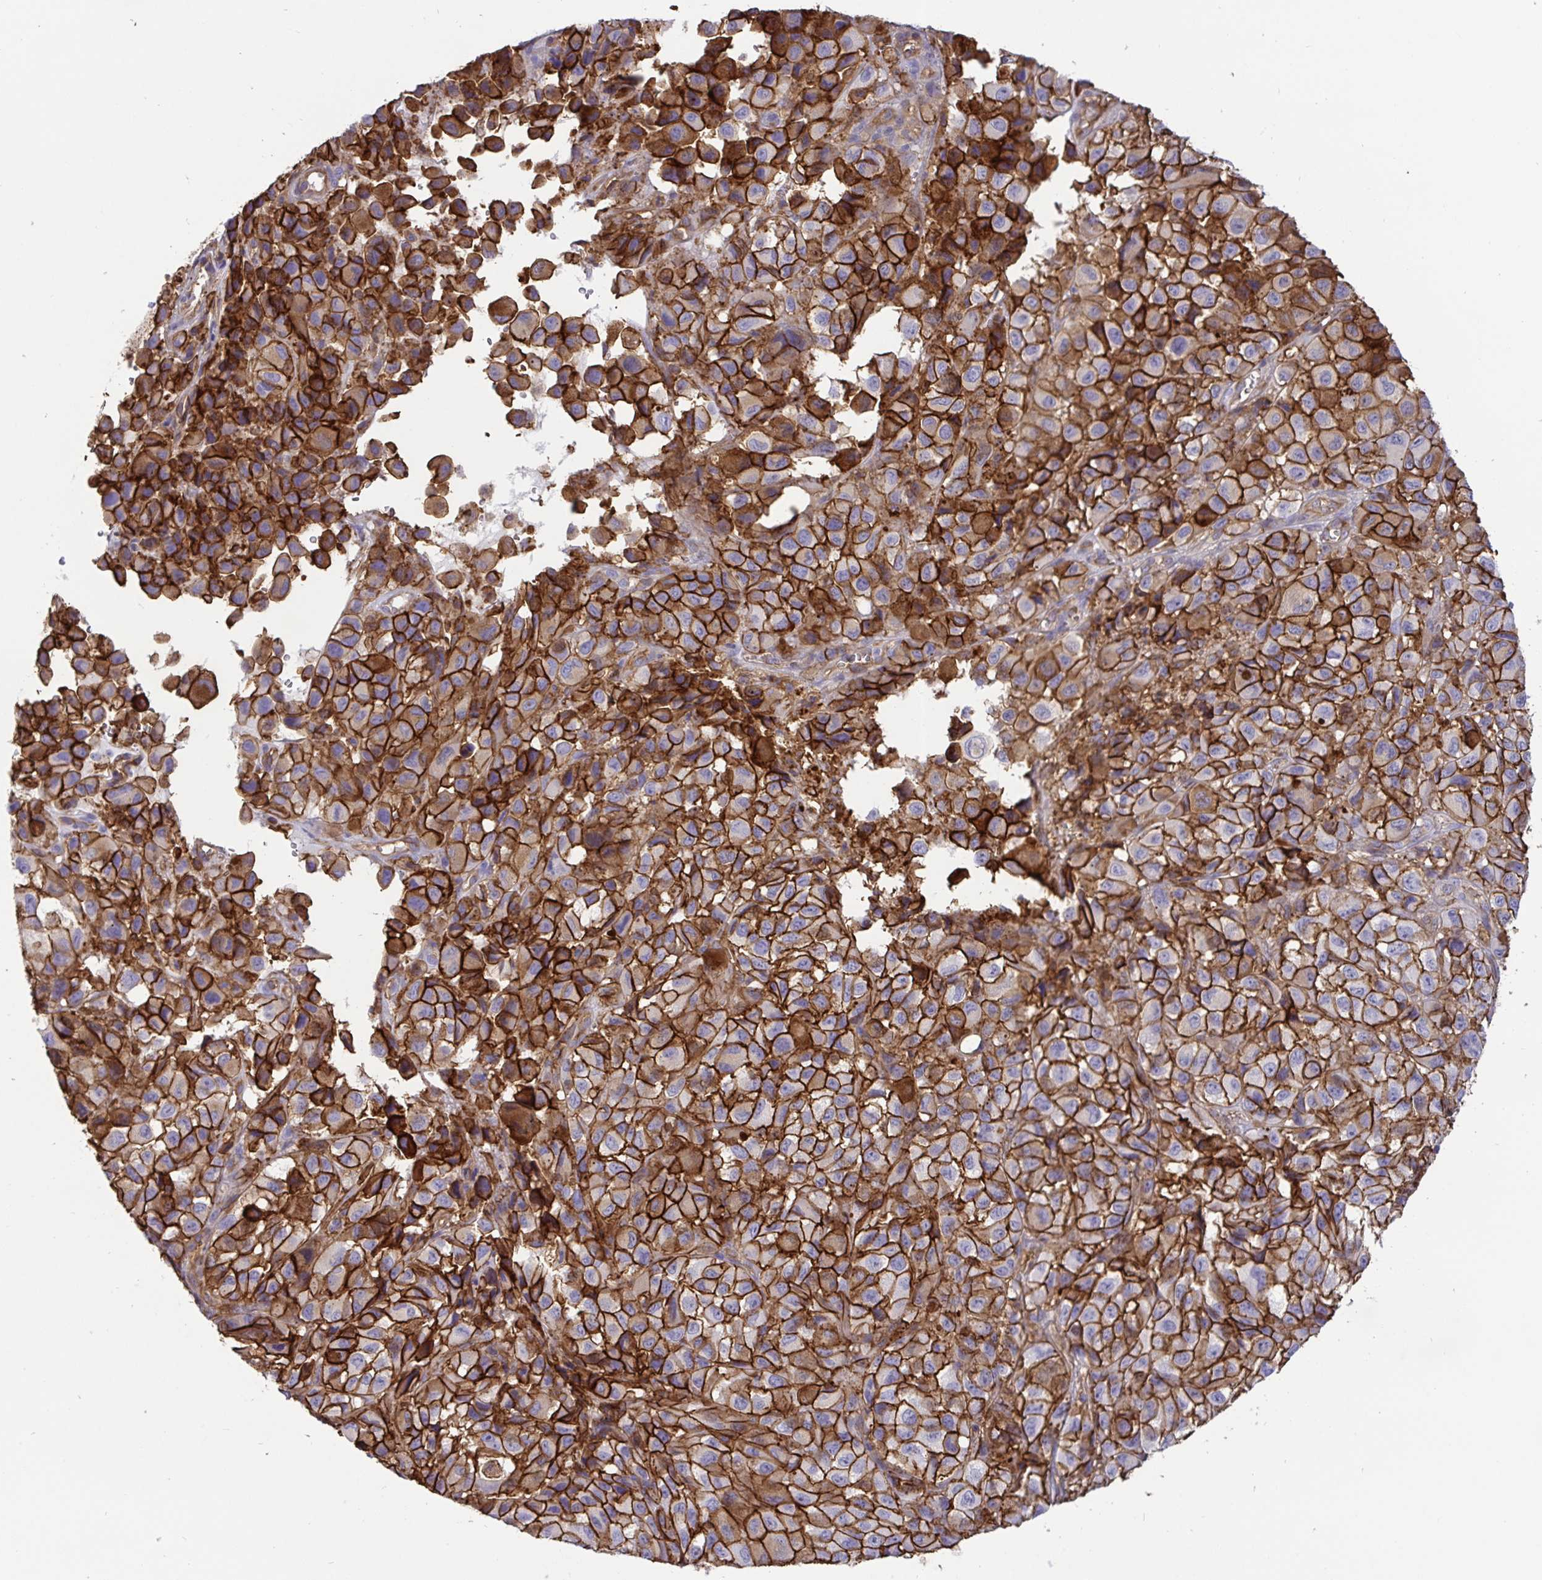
{"staining": {"intensity": "strong", "quantity": "25%-75%", "location": "cytoplasmic/membranous"}, "tissue": "melanoma", "cell_type": "Tumor cells", "image_type": "cancer", "snomed": [{"axis": "morphology", "description": "Malignant melanoma, NOS"}, {"axis": "topography", "description": "Skin"}], "caption": "This is a photomicrograph of immunohistochemistry (IHC) staining of malignant melanoma, which shows strong staining in the cytoplasmic/membranous of tumor cells.", "gene": "ANXA2", "patient": {"sex": "male", "age": 93}}